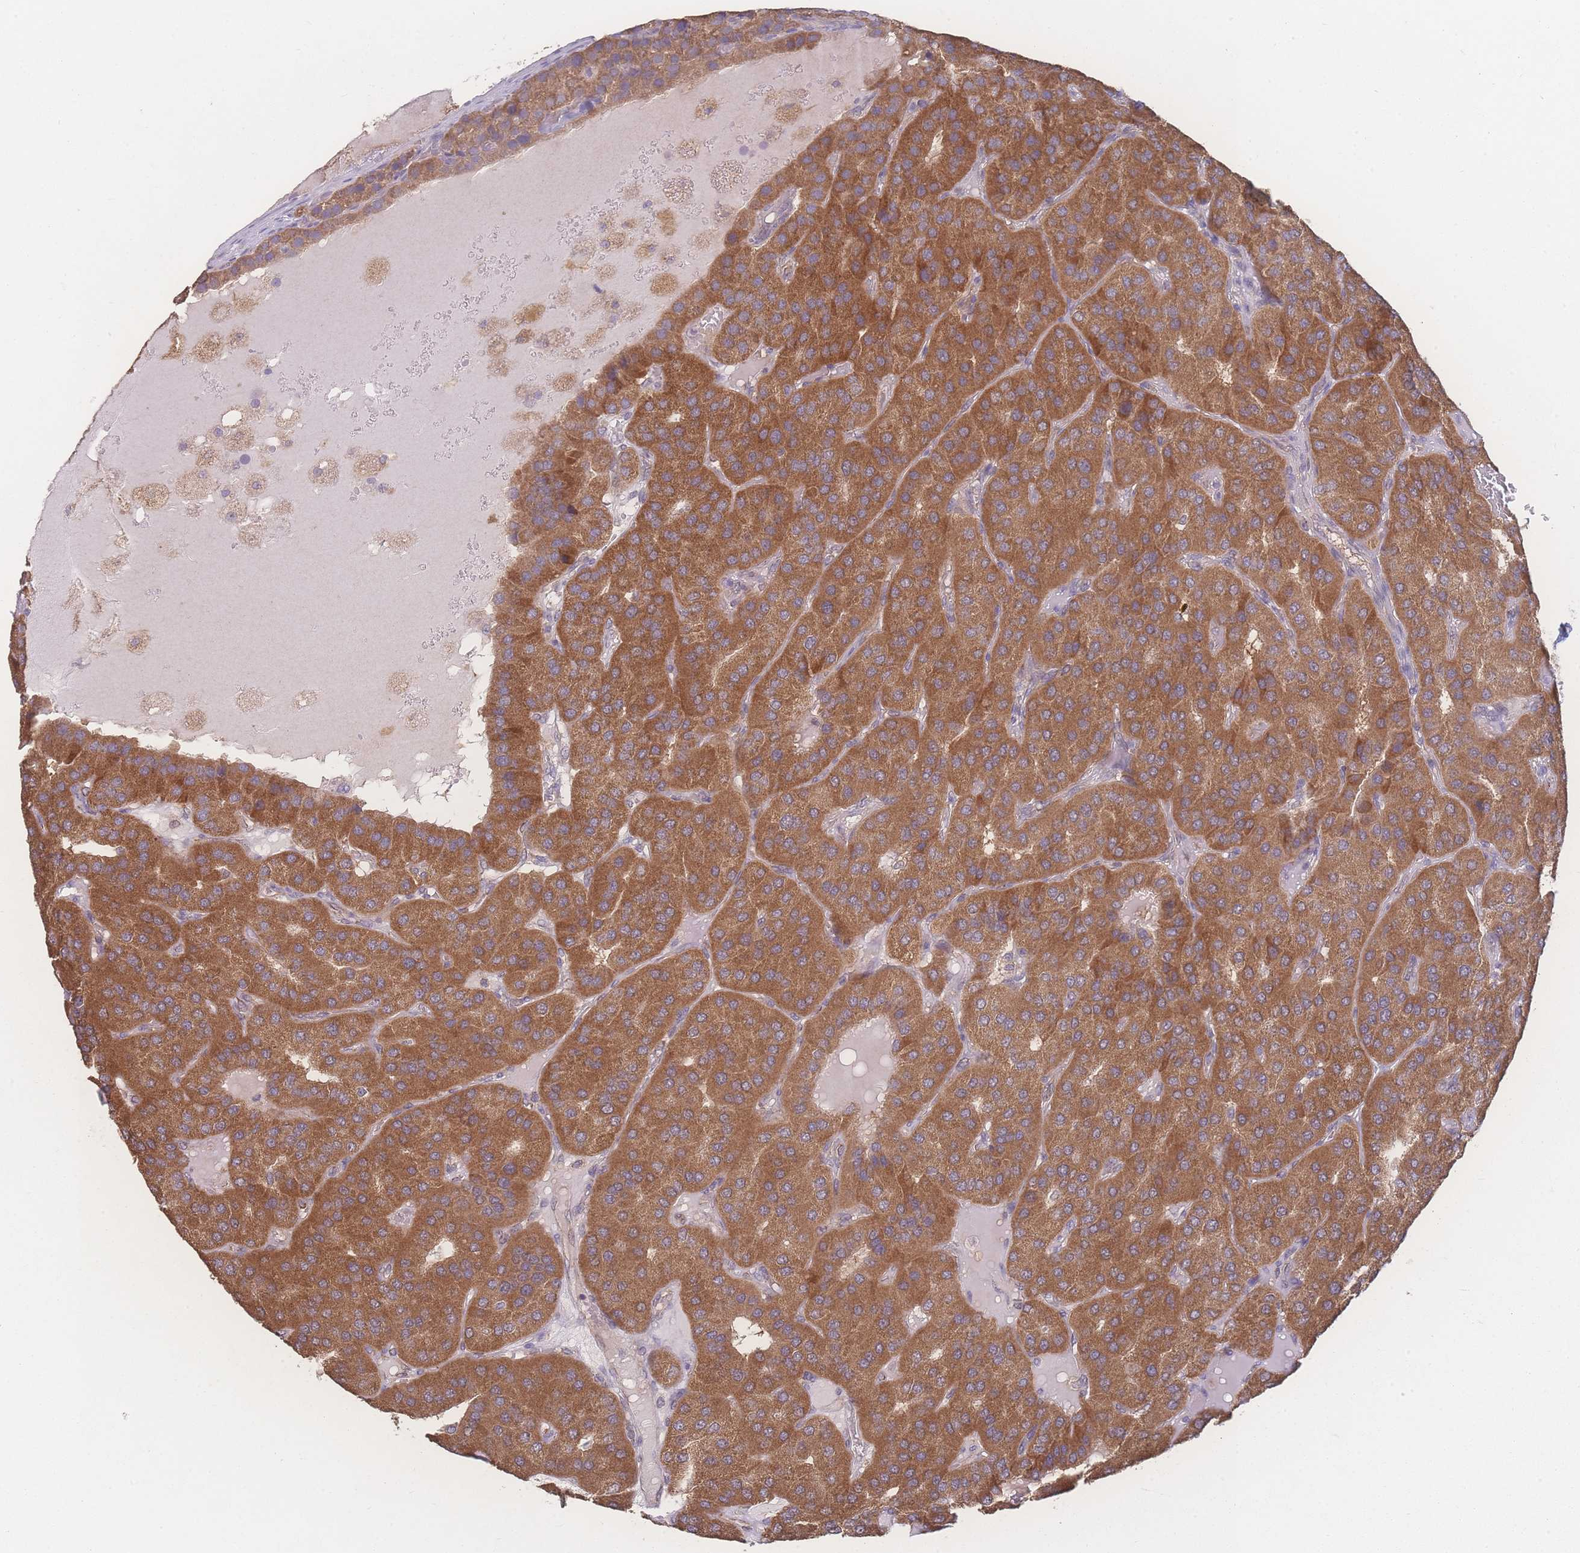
{"staining": {"intensity": "moderate", "quantity": ">75%", "location": "cytoplasmic/membranous"}, "tissue": "parathyroid gland", "cell_type": "Glandular cells", "image_type": "normal", "snomed": [{"axis": "morphology", "description": "Normal tissue, NOS"}, {"axis": "morphology", "description": "Adenoma, NOS"}, {"axis": "topography", "description": "Parathyroid gland"}], "caption": "Glandular cells reveal moderate cytoplasmic/membranous expression in approximately >75% of cells in normal parathyroid gland.", "gene": "GIPR", "patient": {"sex": "female", "age": 86}}